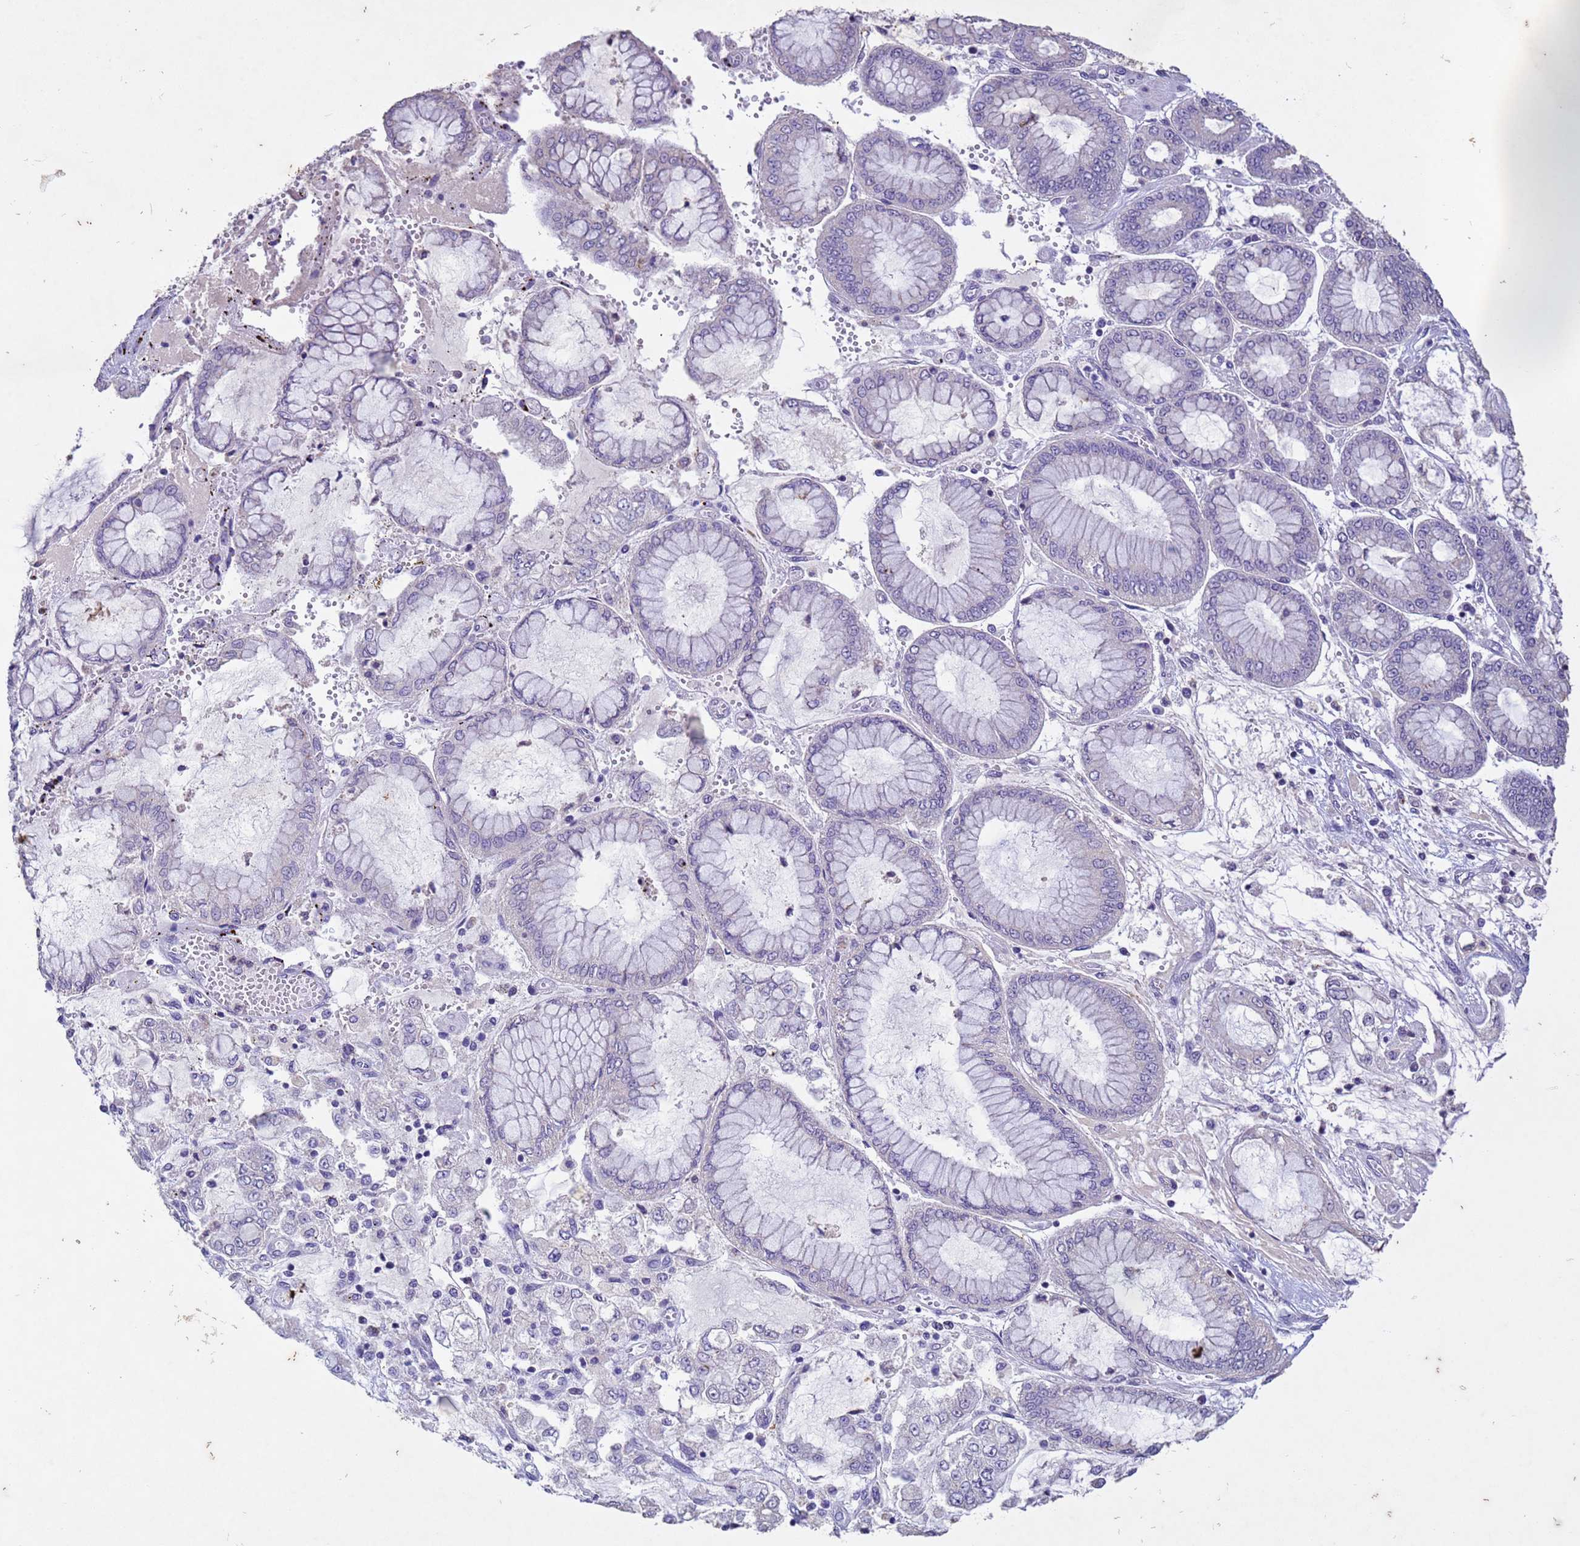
{"staining": {"intensity": "negative", "quantity": "none", "location": "none"}, "tissue": "stomach cancer", "cell_type": "Tumor cells", "image_type": "cancer", "snomed": [{"axis": "morphology", "description": "Adenocarcinoma, NOS"}, {"axis": "topography", "description": "Stomach"}], "caption": "Immunohistochemistry histopathology image of neoplastic tissue: human stomach adenocarcinoma stained with DAB (3,3'-diaminobenzidine) displays no significant protein staining in tumor cells. The staining was performed using DAB (3,3'-diaminobenzidine) to visualize the protein expression in brown, while the nuclei were stained in blue with hematoxylin (Magnification: 20x).", "gene": "NLRP11", "patient": {"sex": "male", "age": 76}}